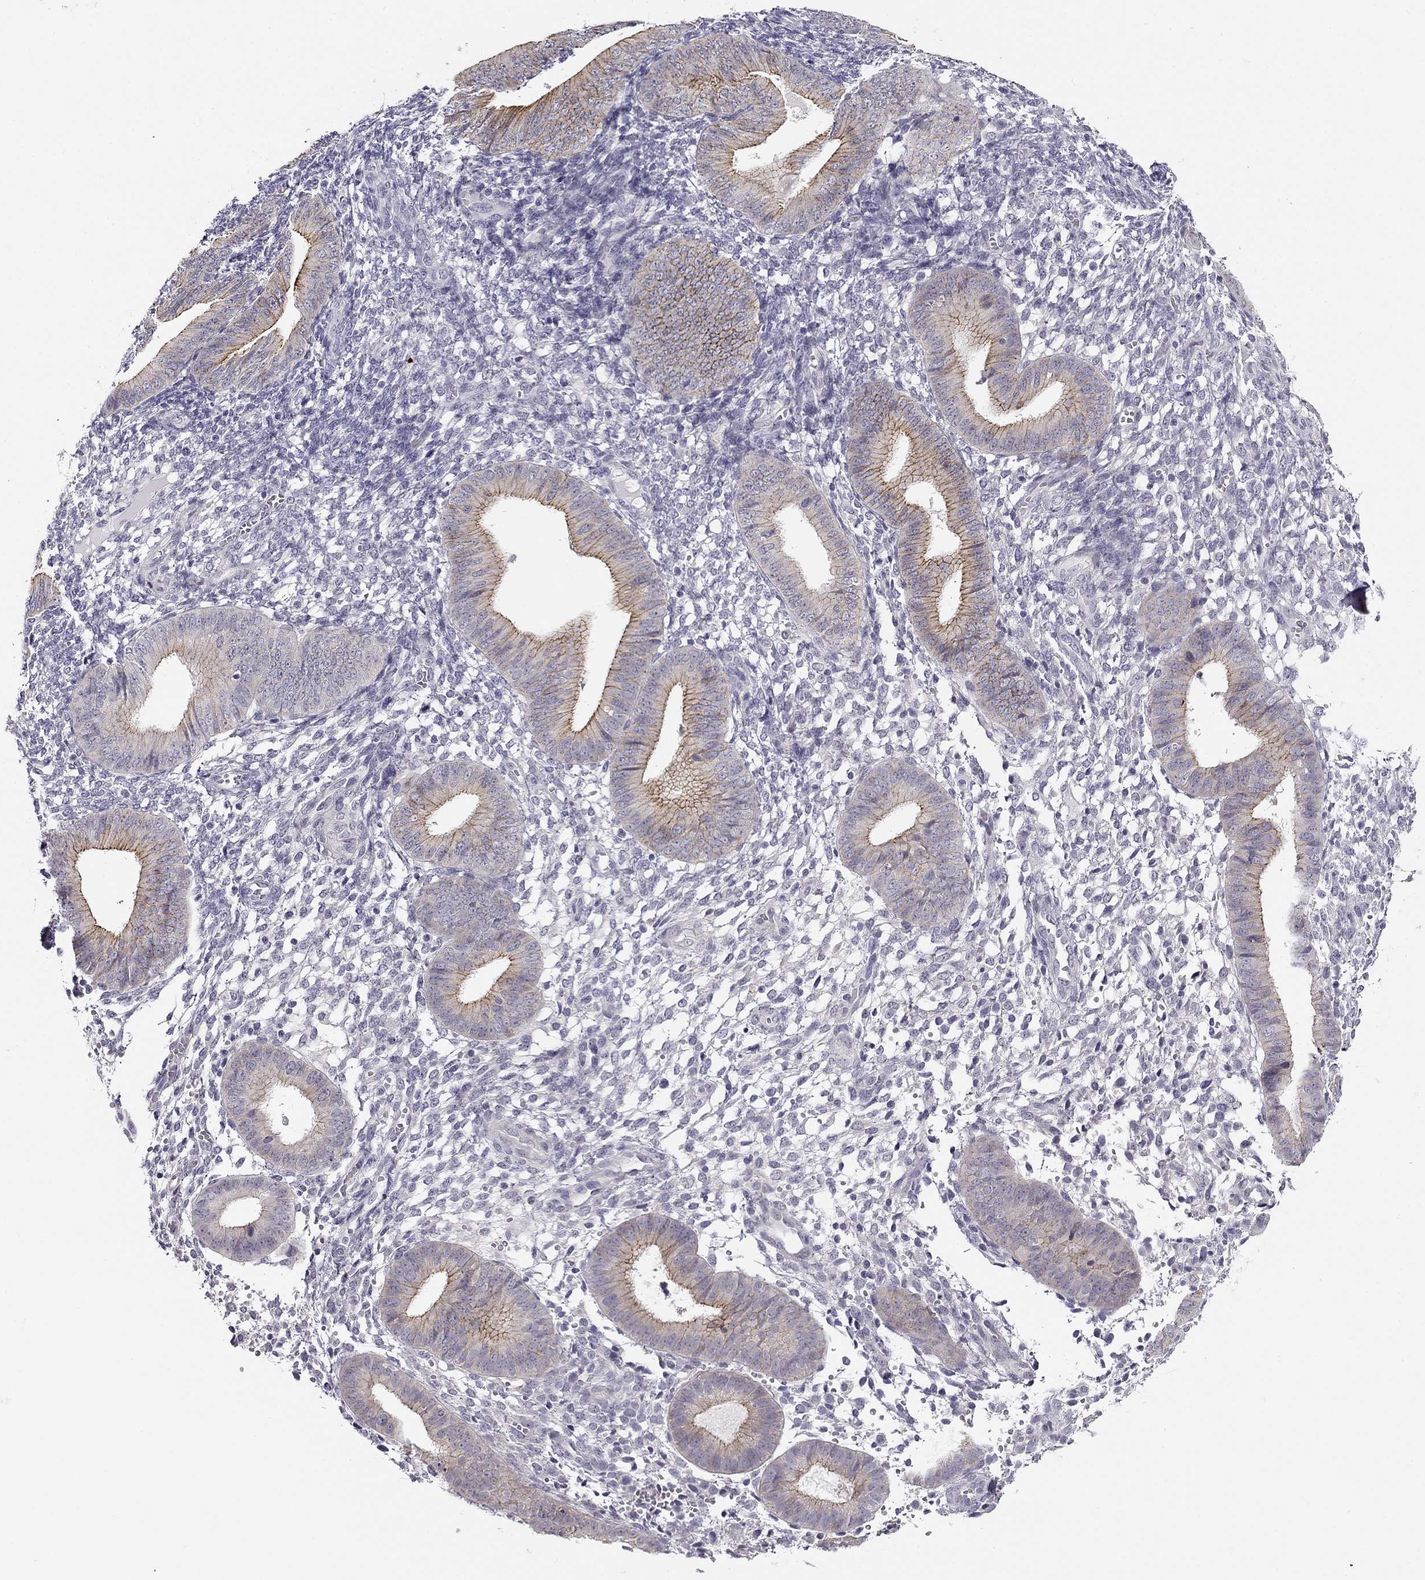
{"staining": {"intensity": "negative", "quantity": "none", "location": "none"}, "tissue": "endometrium", "cell_type": "Cells in endometrial stroma", "image_type": "normal", "snomed": [{"axis": "morphology", "description": "Normal tissue, NOS"}, {"axis": "topography", "description": "Endometrium"}], "caption": "A histopathology image of endometrium stained for a protein exhibits no brown staining in cells in endometrial stroma.", "gene": "CNR1", "patient": {"sex": "female", "age": 39}}